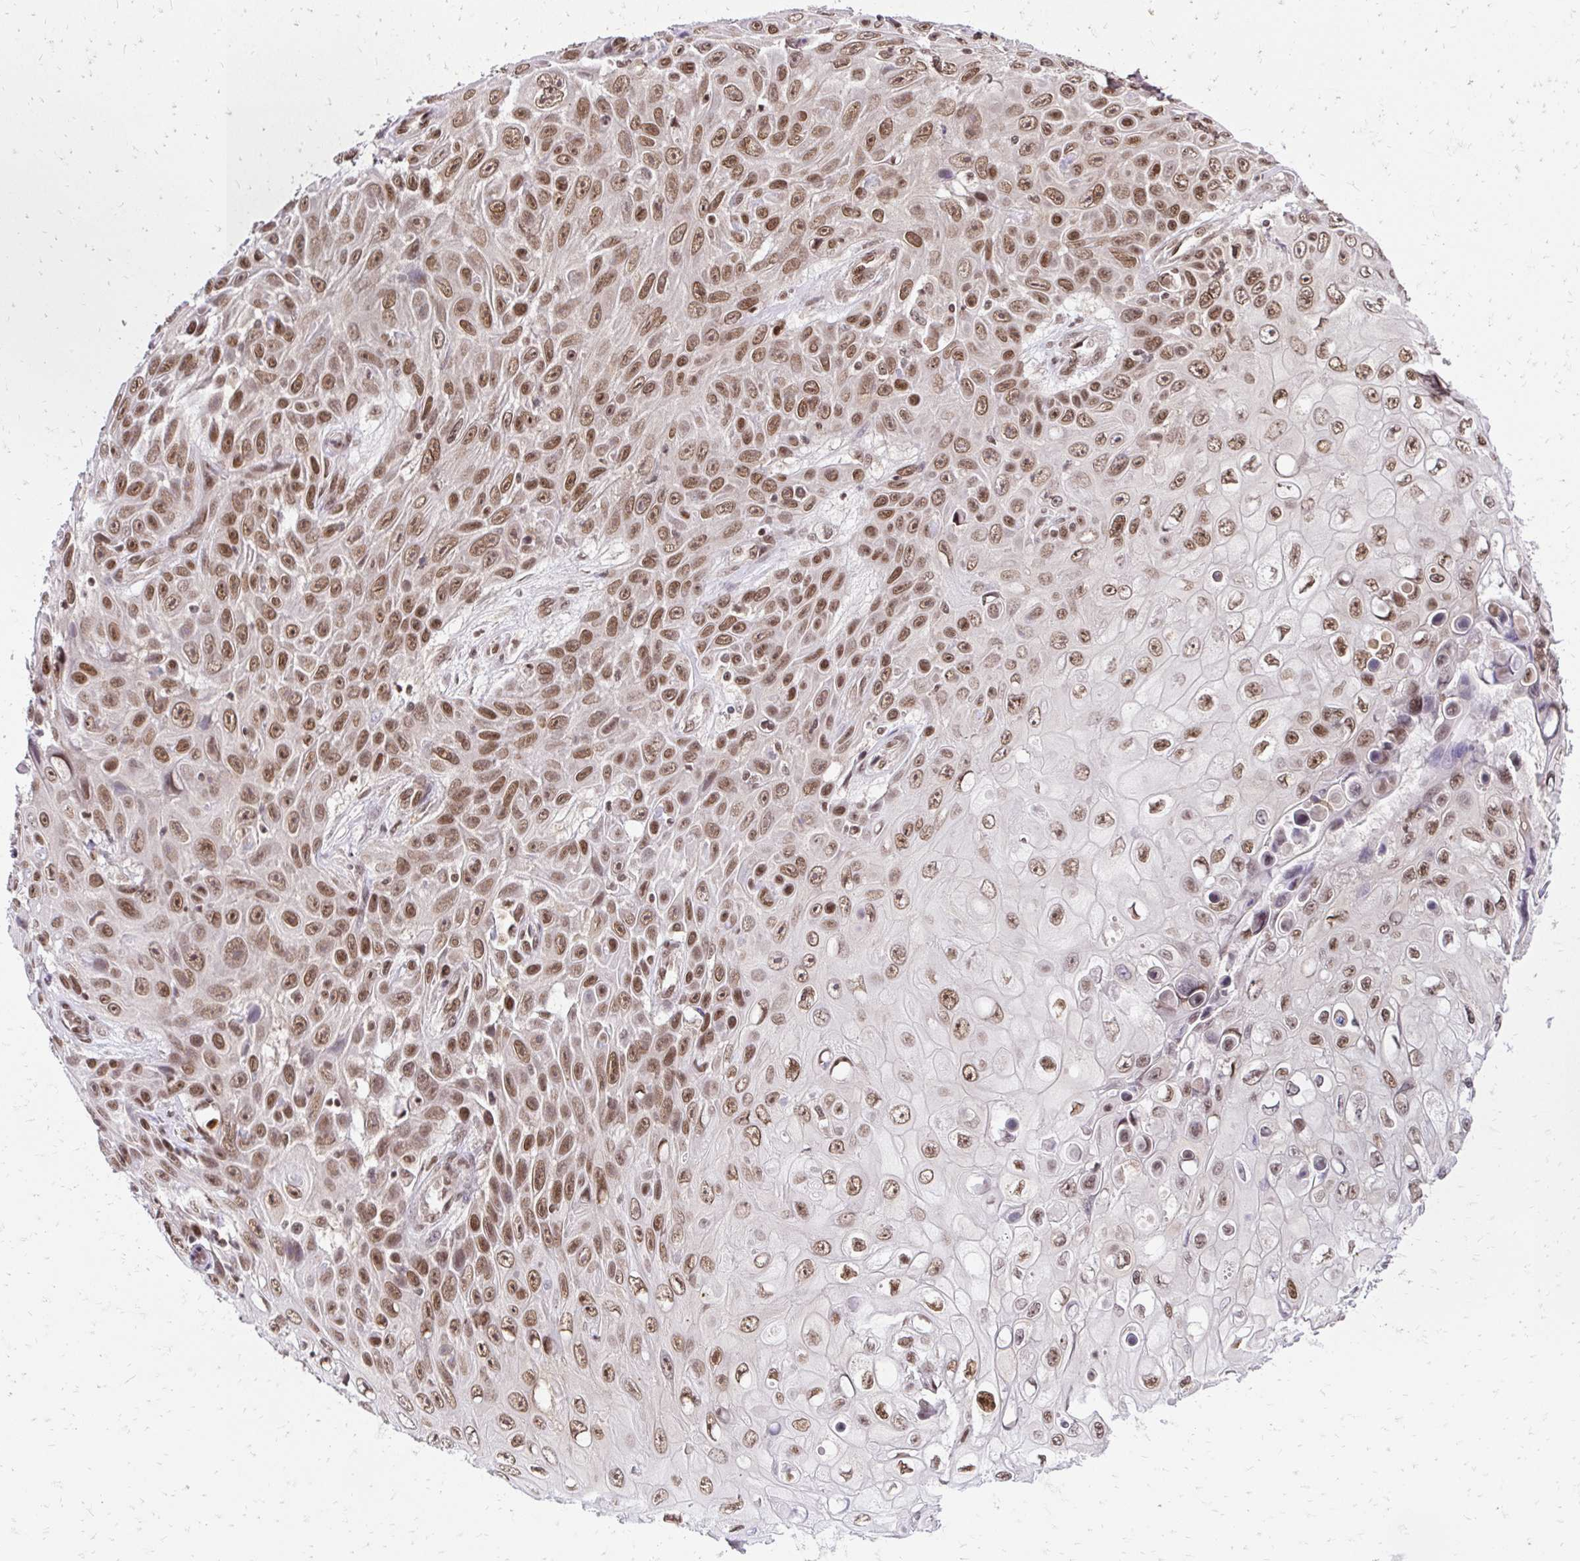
{"staining": {"intensity": "moderate", "quantity": ">75%", "location": "nuclear"}, "tissue": "skin cancer", "cell_type": "Tumor cells", "image_type": "cancer", "snomed": [{"axis": "morphology", "description": "Squamous cell carcinoma, NOS"}, {"axis": "topography", "description": "Skin"}], "caption": "Immunohistochemical staining of skin squamous cell carcinoma displays moderate nuclear protein staining in about >75% of tumor cells. Immunohistochemistry stains the protein in brown and the nuclei are stained blue.", "gene": "GLYR1", "patient": {"sex": "male", "age": 82}}